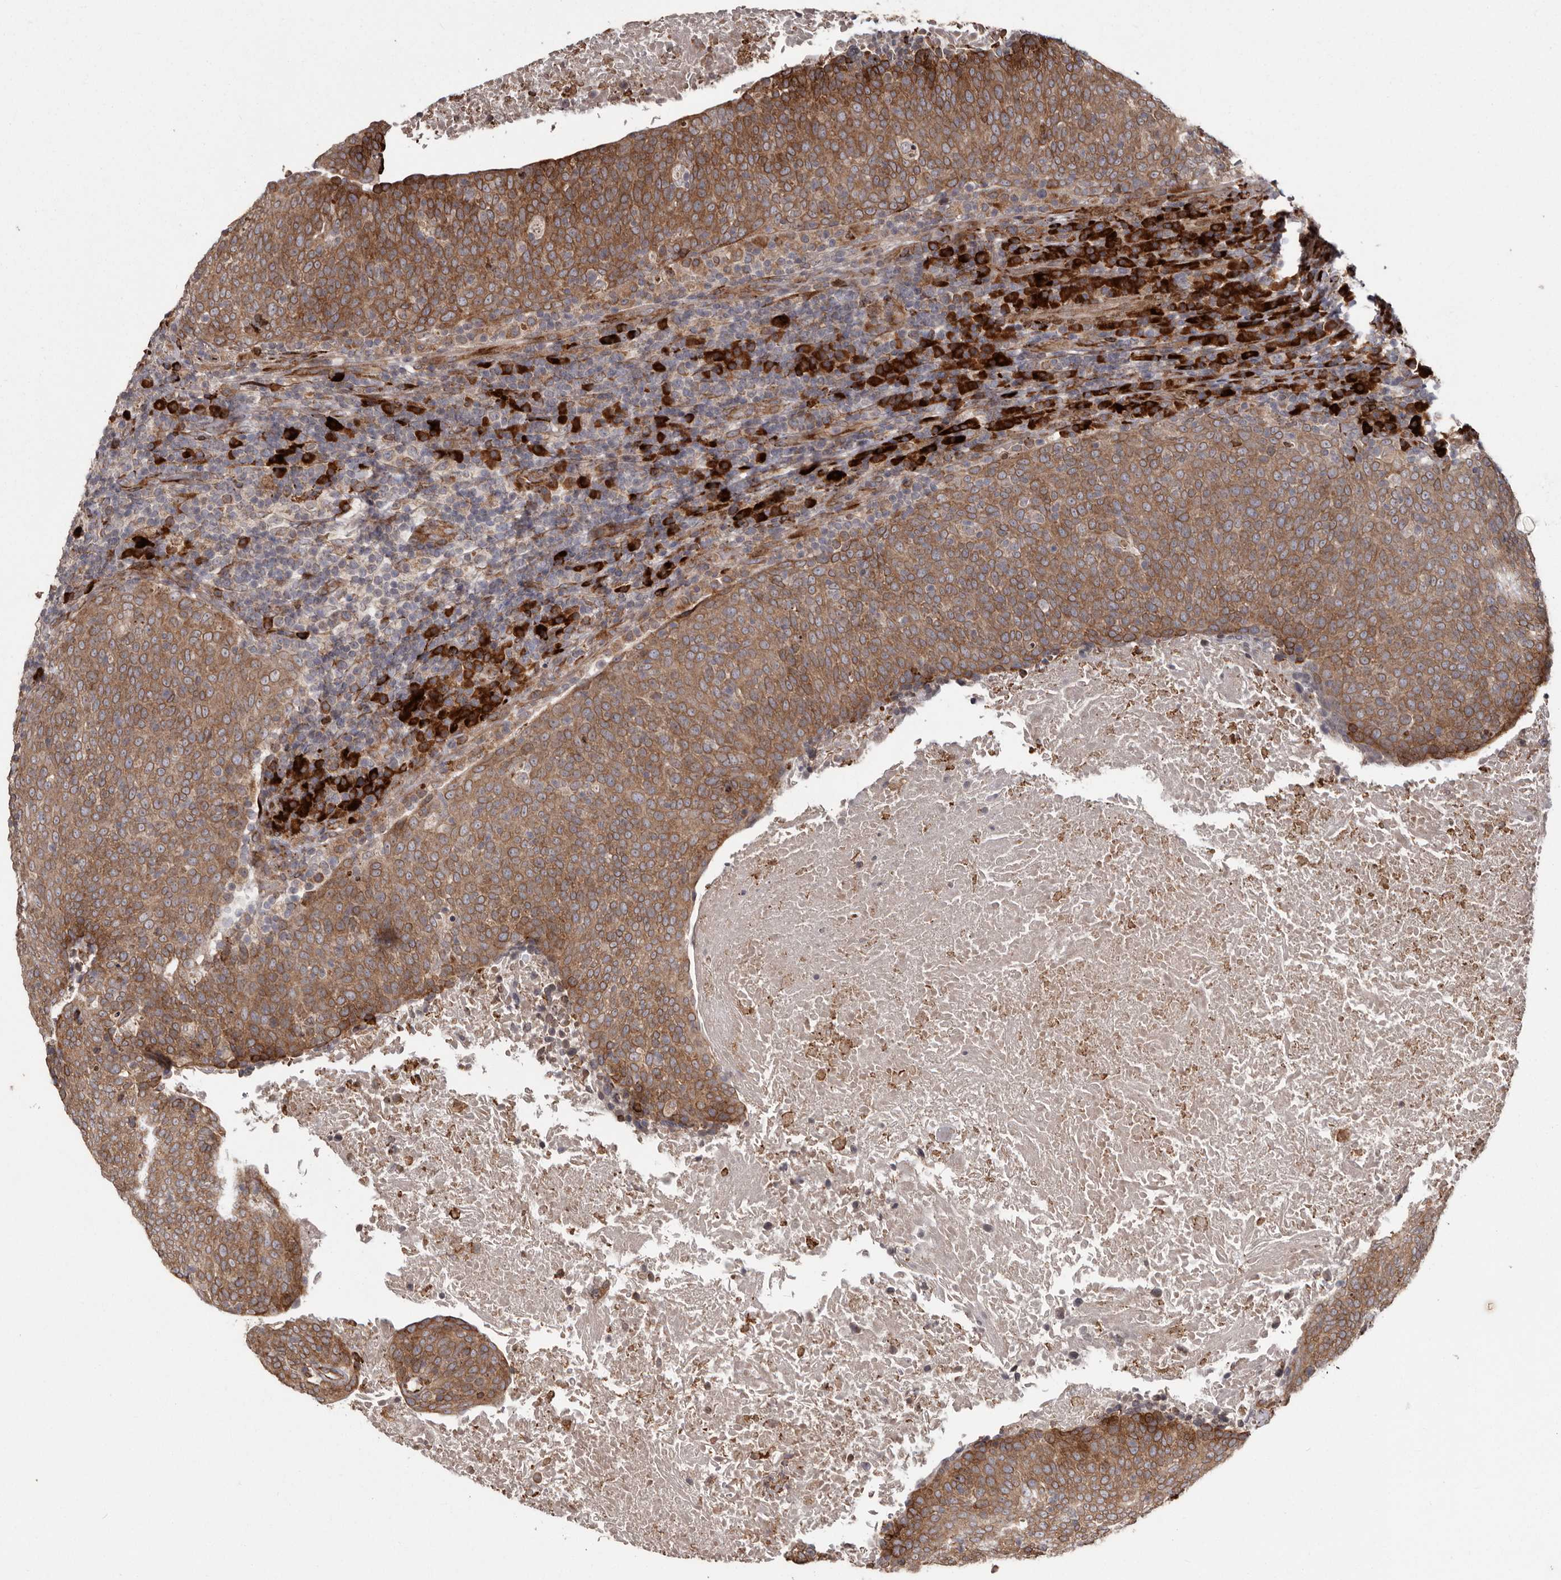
{"staining": {"intensity": "moderate", "quantity": ">75%", "location": "cytoplasmic/membranous"}, "tissue": "head and neck cancer", "cell_type": "Tumor cells", "image_type": "cancer", "snomed": [{"axis": "morphology", "description": "Squamous cell carcinoma, NOS"}, {"axis": "morphology", "description": "Squamous cell carcinoma, metastatic, NOS"}, {"axis": "topography", "description": "Lymph node"}, {"axis": "topography", "description": "Head-Neck"}], "caption": "High-power microscopy captured an IHC photomicrograph of head and neck cancer, revealing moderate cytoplasmic/membranous positivity in approximately >75% of tumor cells.", "gene": "NUP43", "patient": {"sex": "male", "age": 62}}